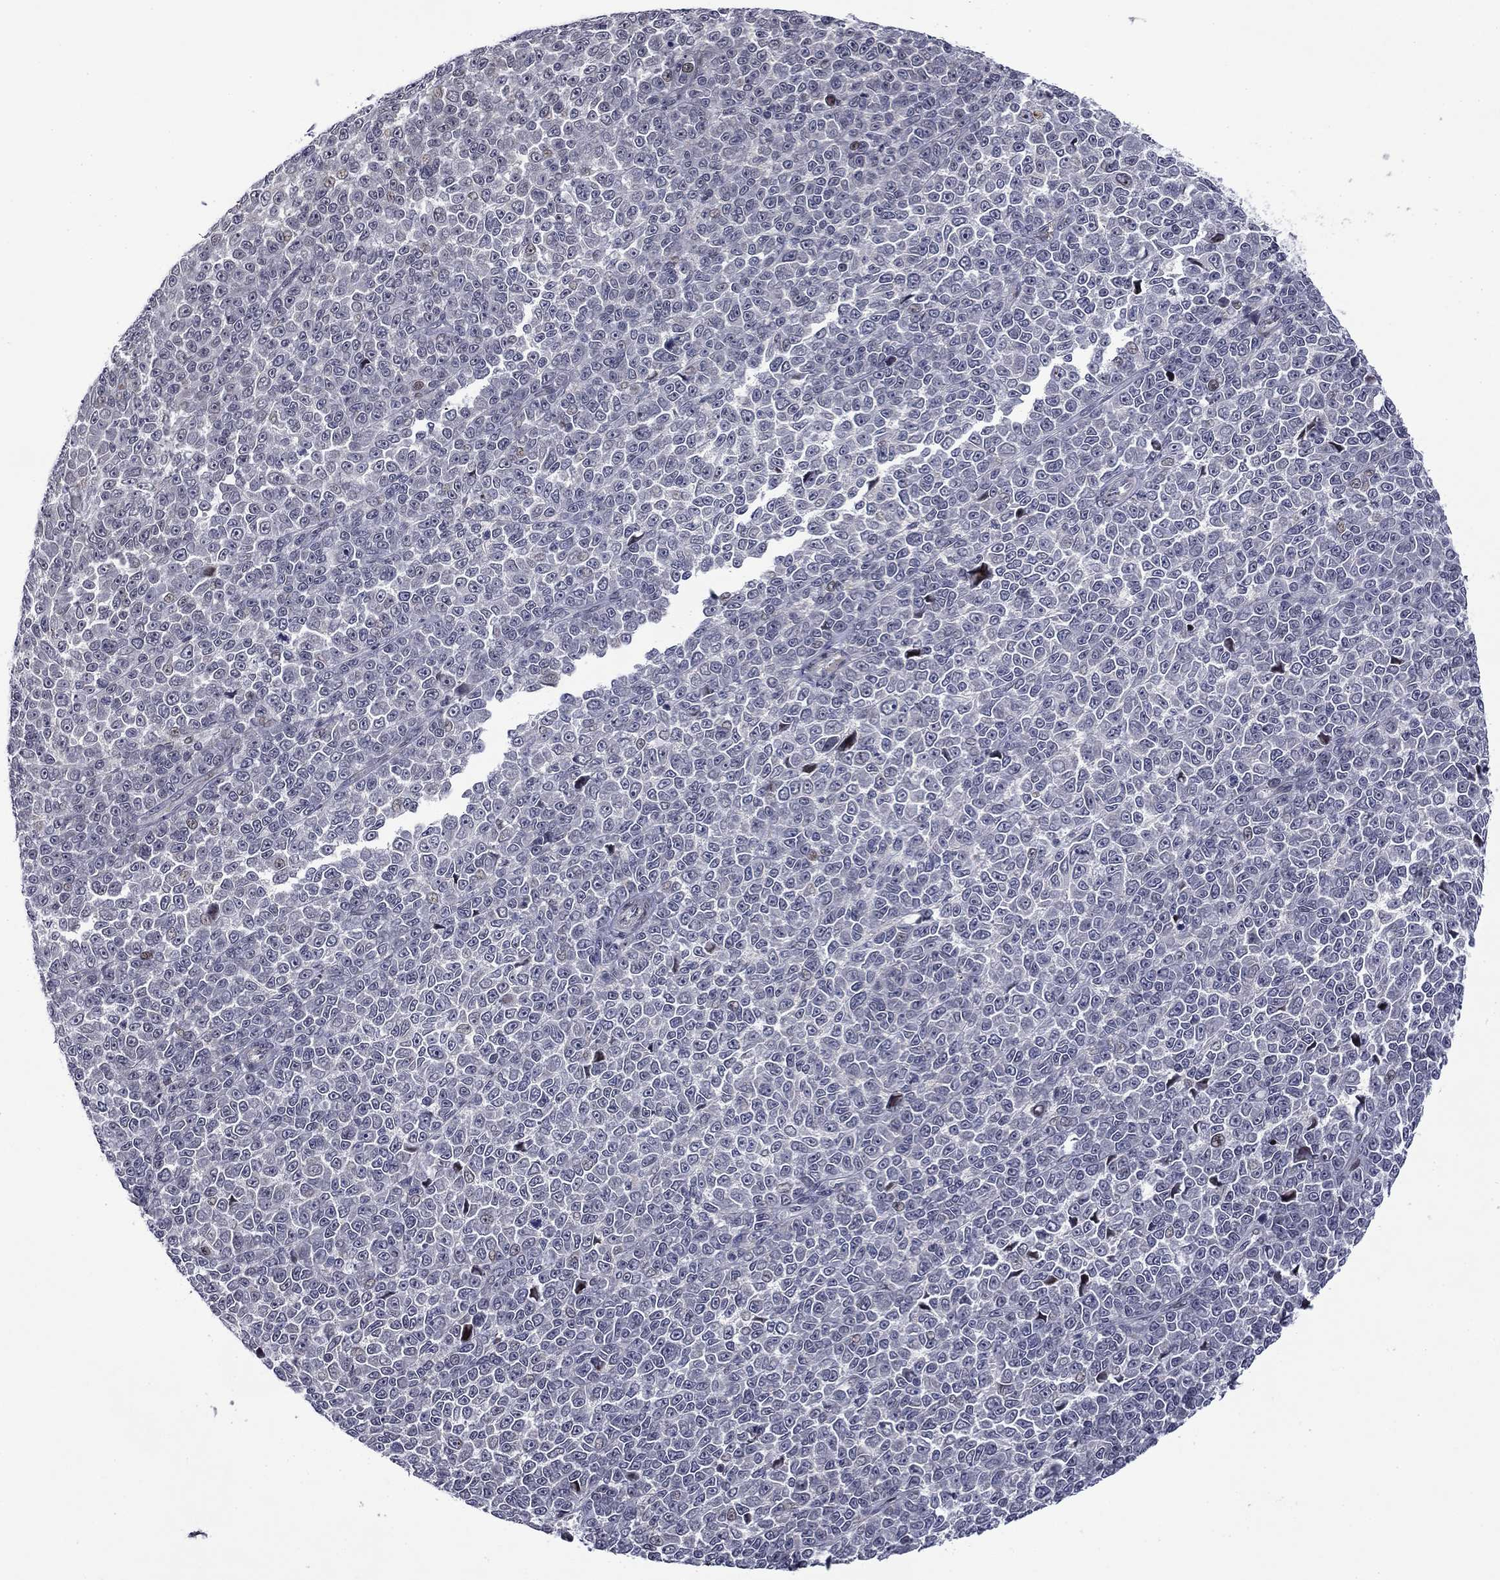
{"staining": {"intensity": "negative", "quantity": "none", "location": "none"}, "tissue": "melanoma", "cell_type": "Tumor cells", "image_type": "cancer", "snomed": [{"axis": "morphology", "description": "Malignant melanoma, NOS"}, {"axis": "topography", "description": "Skin"}], "caption": "IHC micrograph of neoplastic tissue: human malignant melanoma stained with DAB displays no significant protein staining in tumor cells.", "gene": "B3GAT1", "patient": {"sex": "female", "age": 95}}